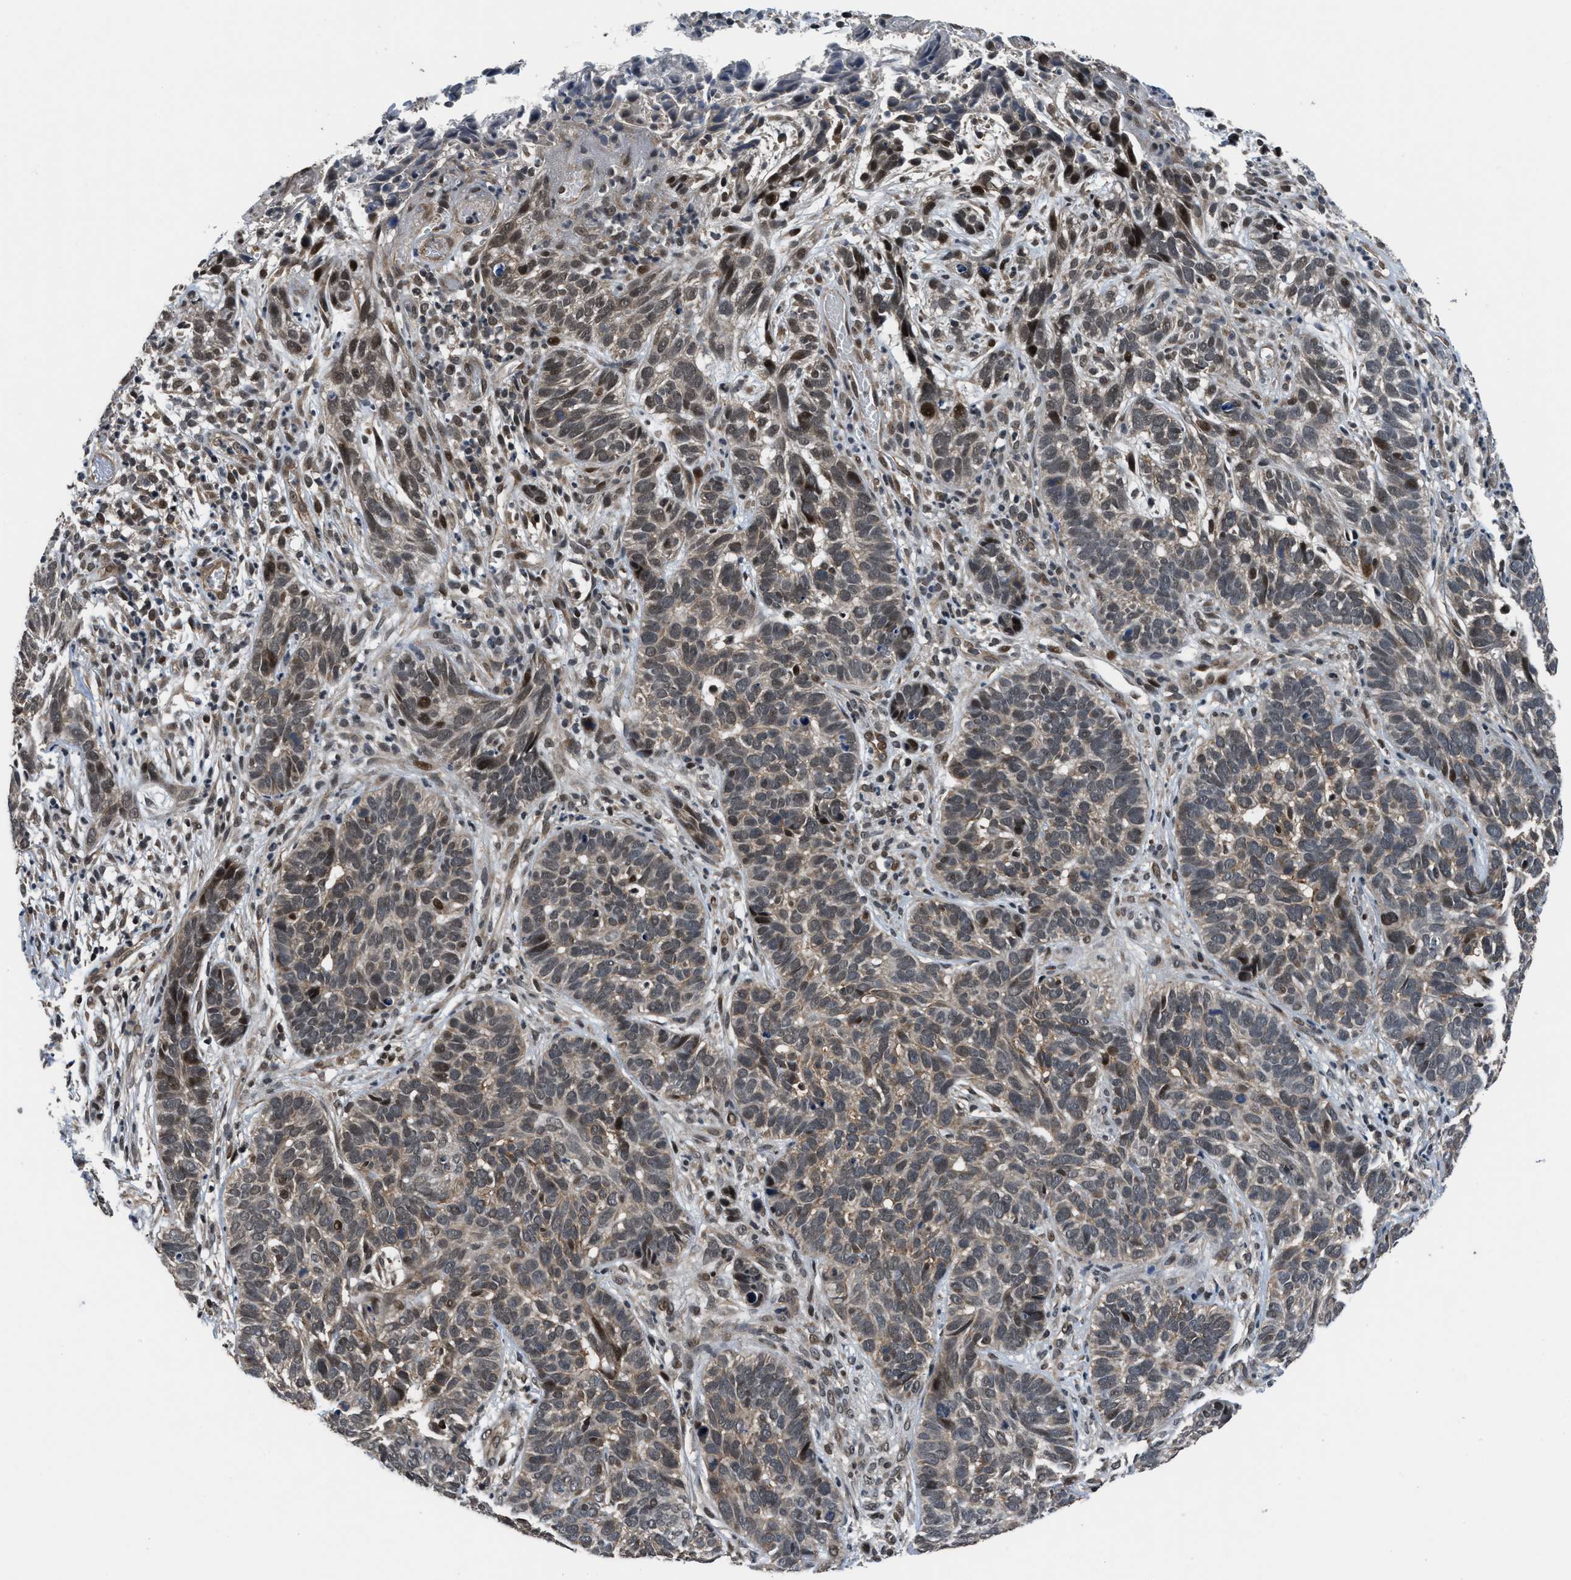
{"staining": {"intensity": "moderate", "quantity": ">75%", "location": "cytoplasmic/membranous,nuclear"}, "tissue": "skin cancer", "cell_type": "Tumor cells", "image_type": "cancer", "snomed": [{"axis": "morphology", "description": "Basal cell carcinoma"}, {"axis": "topography", "description": "Skin"}], "caption": "A brown stain labels moderate cytoplasmic/membranous and nuclear staining of a protein in human skin cancer (basal cell carcinoma) tumor cells. (brown staining indicates protein expression, while blue staining denotes nuclei).", "gene": "SETD5", "patient": {"sex": "male", "age": 87}}